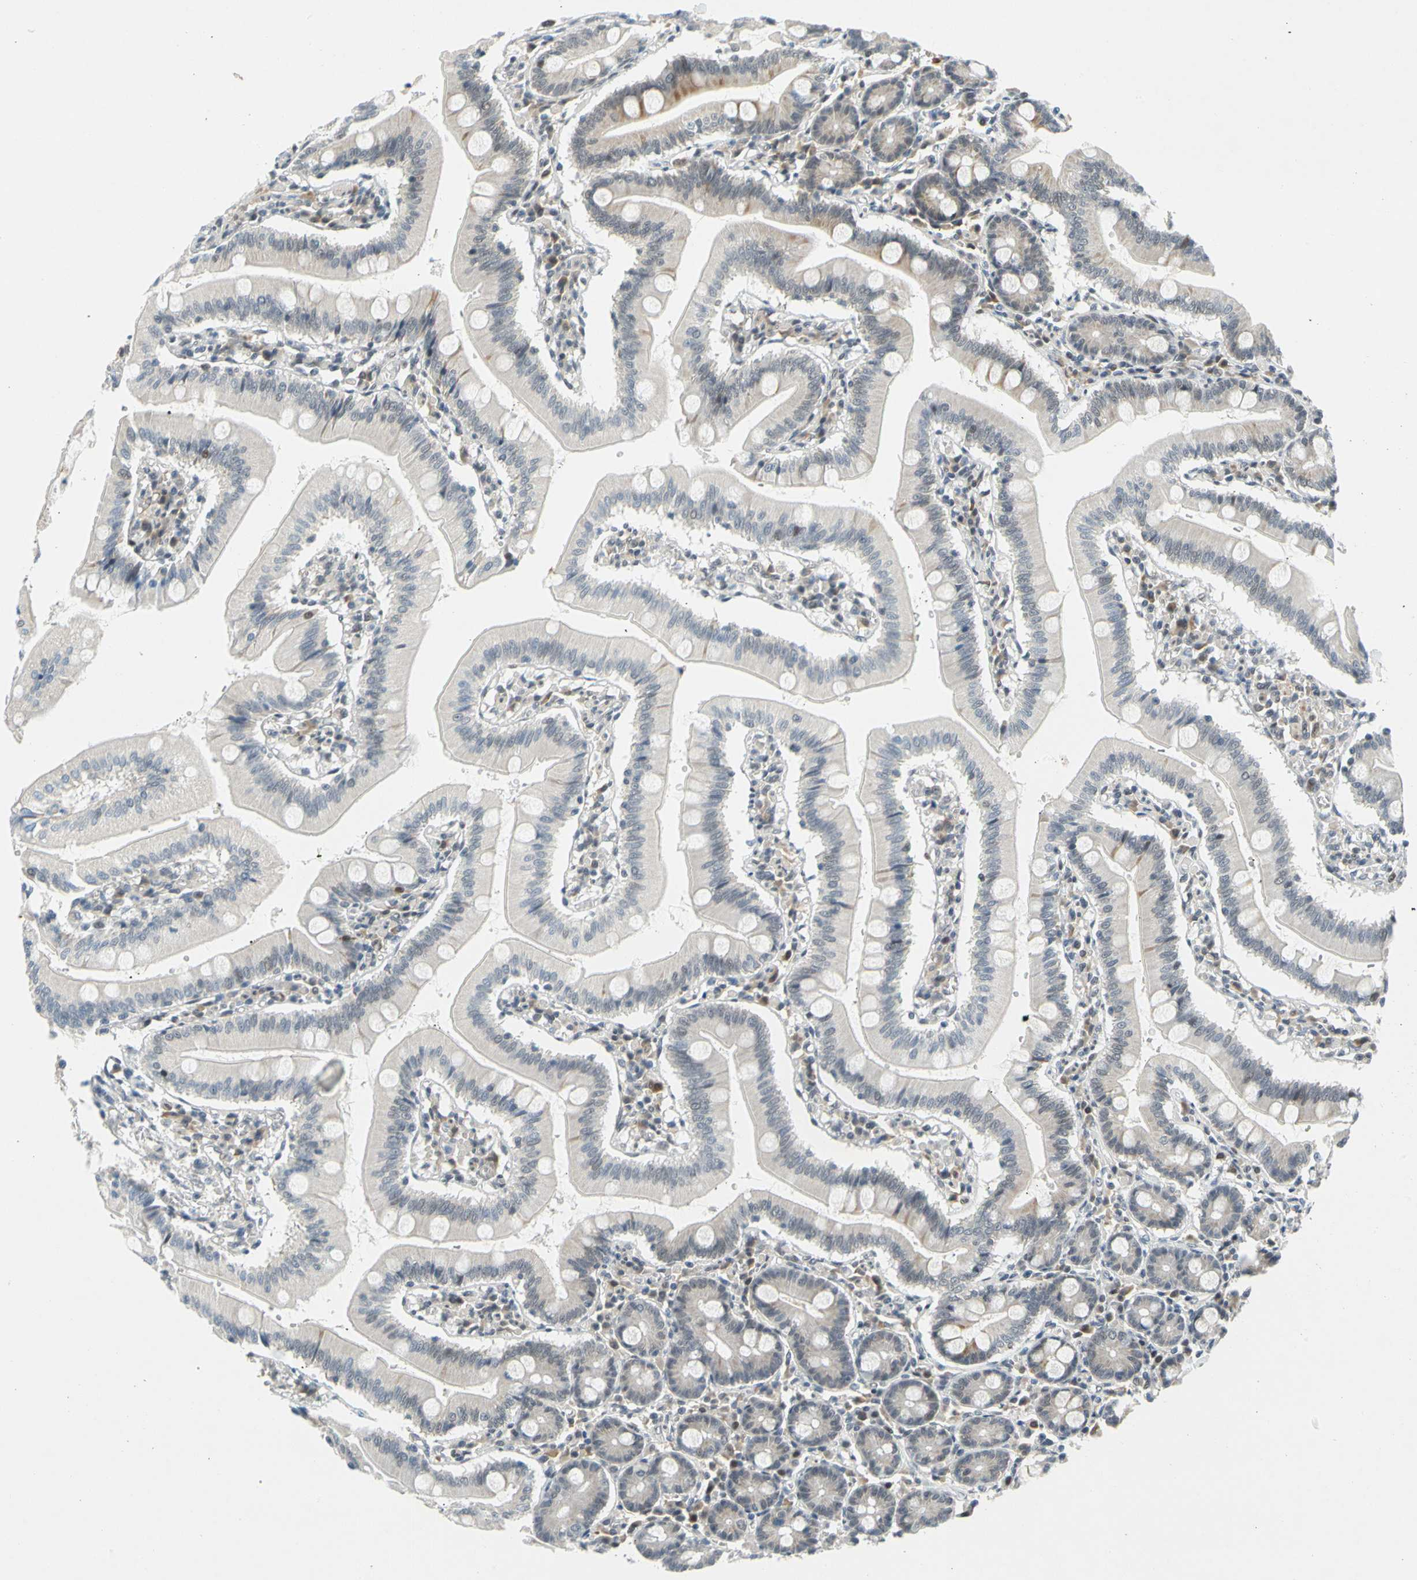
{"staining": {"intensity": "strong", "quantity": ">75%", "location": "cytoplasmic/membranous,nuclear"}, "tissue": "small intestine", "cell_type": "Glandular cells", "image_type": "normal", "snomed": [{"axis": "morphology", "description": "Normal tissue, NOS"}, {"axis": "topography", "description": "Small intestine"}], "caption": "Immunohistochemical staining of unremarkable small intestine demonstrates >75% levels of strong cytoplasmic/membranous,nuclear protein staining in approximately >75% of glandular cells. (DAB (3,3'-diaminobenzidine) IHC with brightfield microscopy, high magnification).", "gene": "POGZ", "patient": {"sex": "male", "age": 71}}